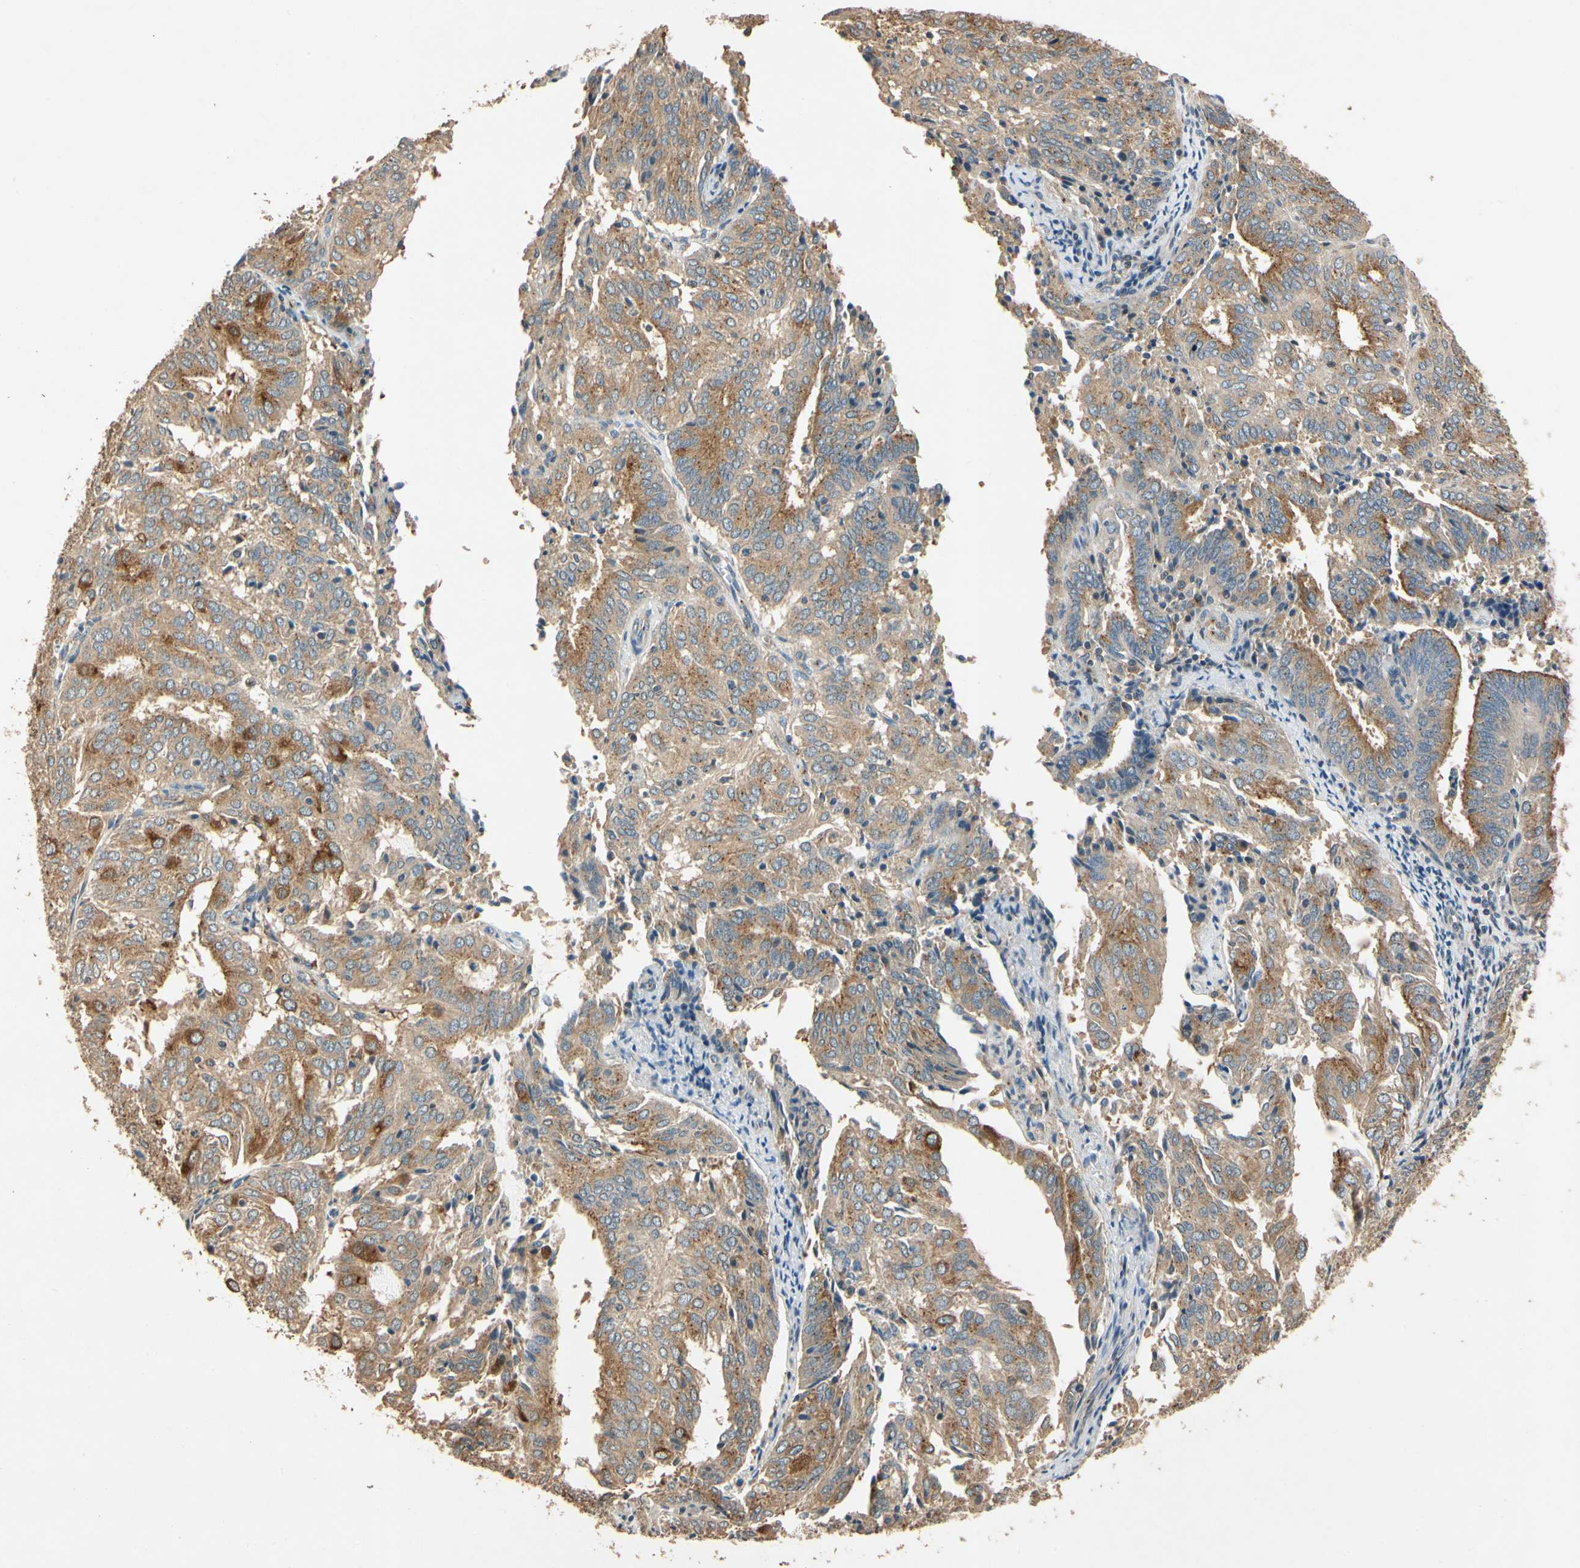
{"staining": {"intensity": "moderate", "quantity": ">75%", "location": "cytoplasmic/membranous"}, "tissue": "endometrial cancer", "cell_type": "Tumor cells", "image_type": "cancer", "snomed": [{"axis": "morphology", "description": "Adenocarcinoma, NOS"}, {"axis": "topography", "description": "Uterus"}], "caption": "Endometrial cancer (adenocarcinoma) was stained to show a protein in brown. There is medium levels of moderate cytoplasmic/membranous staining in approximately >75% of tumor cells.", "gene": "AKAP9", "patient": {"sex": "female", "age": 60}}